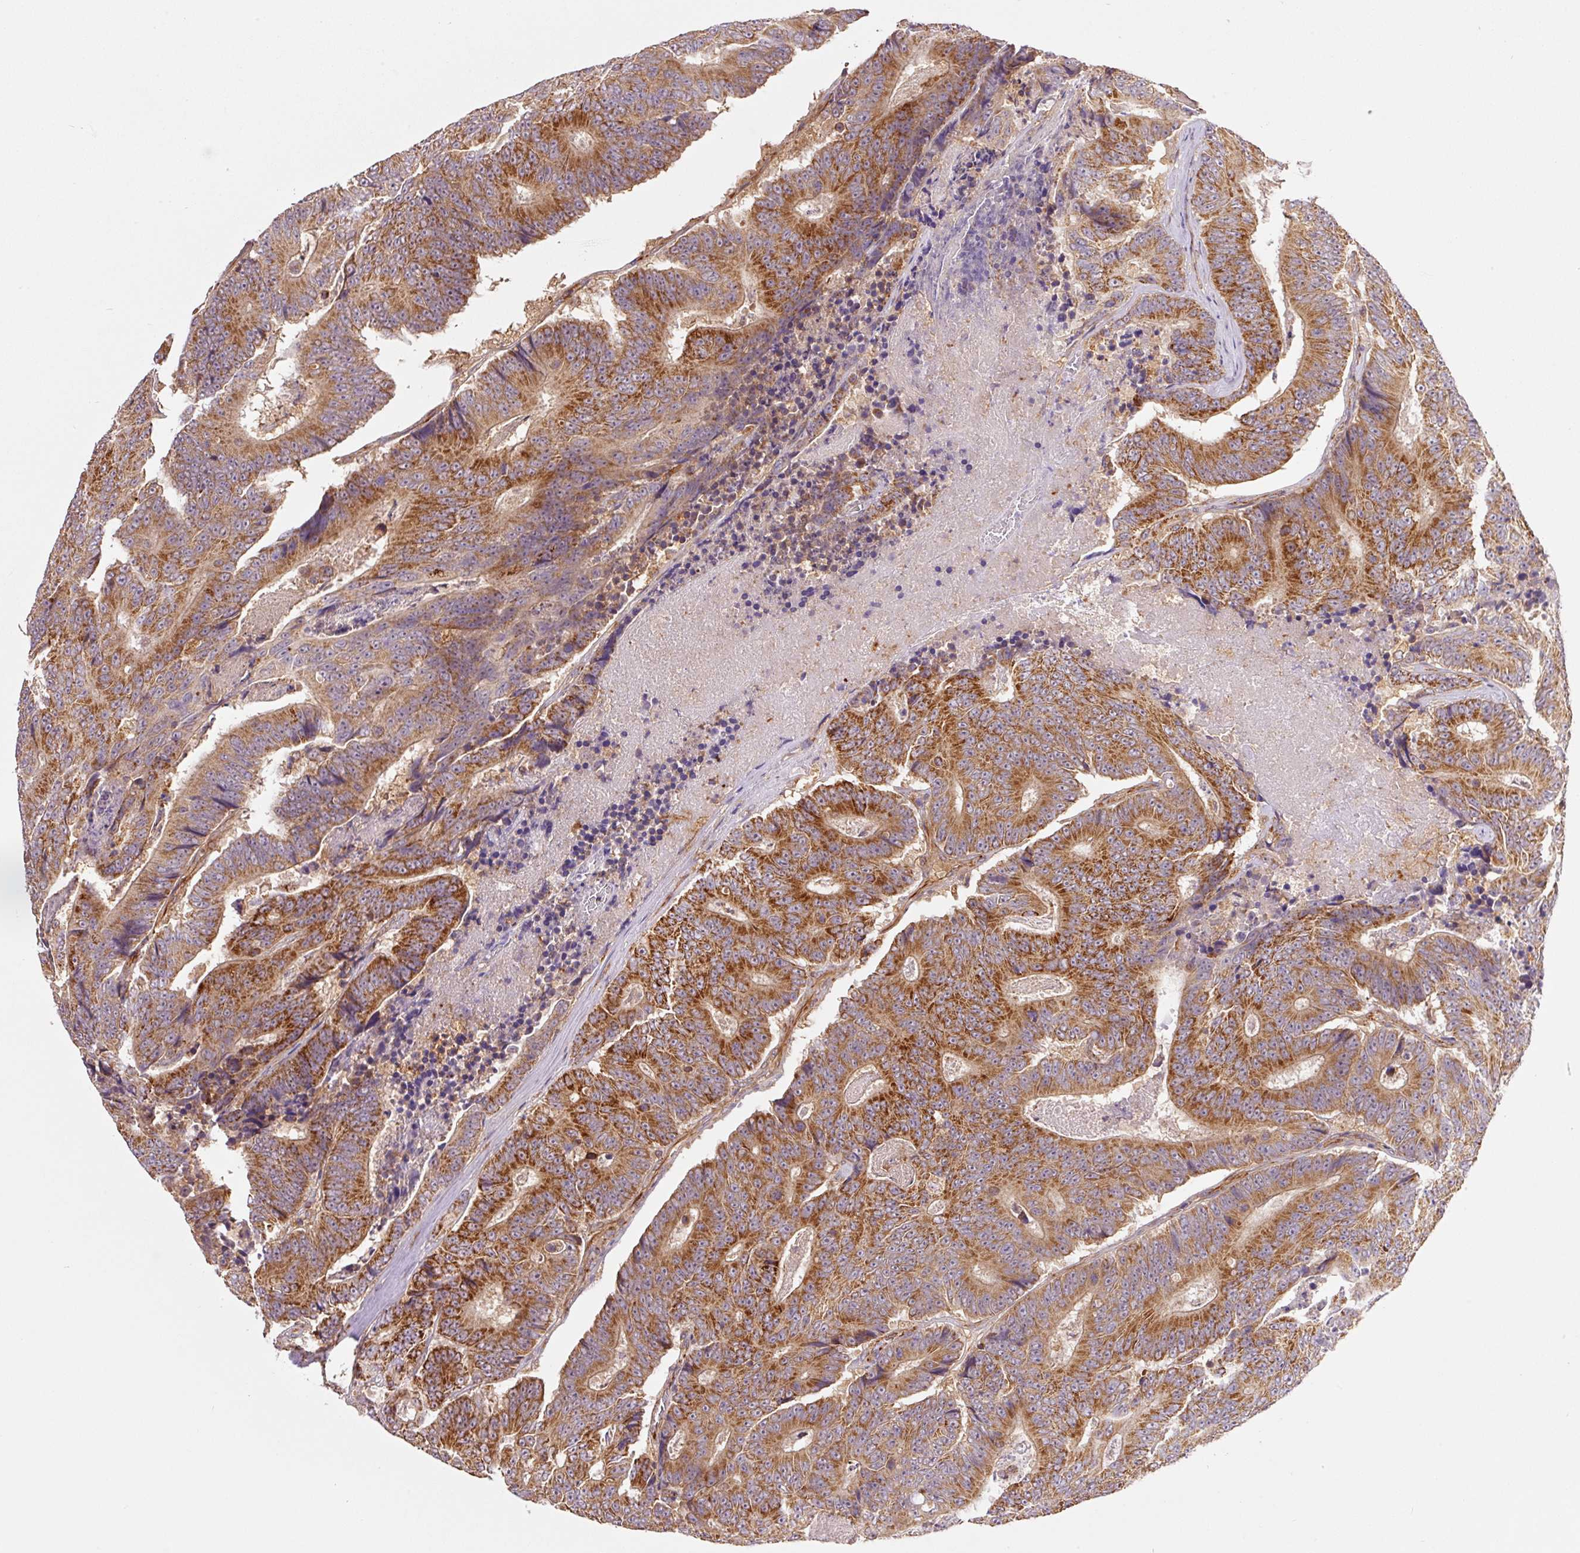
{"staining": {"intensity": "strong", "quantity": ">75%", "location": "cytoplasmic/membranous"}, "tissue": "colorectal cancer", "cell_type": "Tumor cells", "image_type": "cancer", "snomed": [{"axis": "morphology", "description": "Adenocarcinoma, NOS"}, {"axis": "topography", "description": "Colon"}], "caption": "A high amount of strong cytoplasmic/membranous expression is present in about >75% of tumor cells in colorectal cancer tissue.", "gene": "PCK2", "patient": {"sex": "male", "age": 83}}